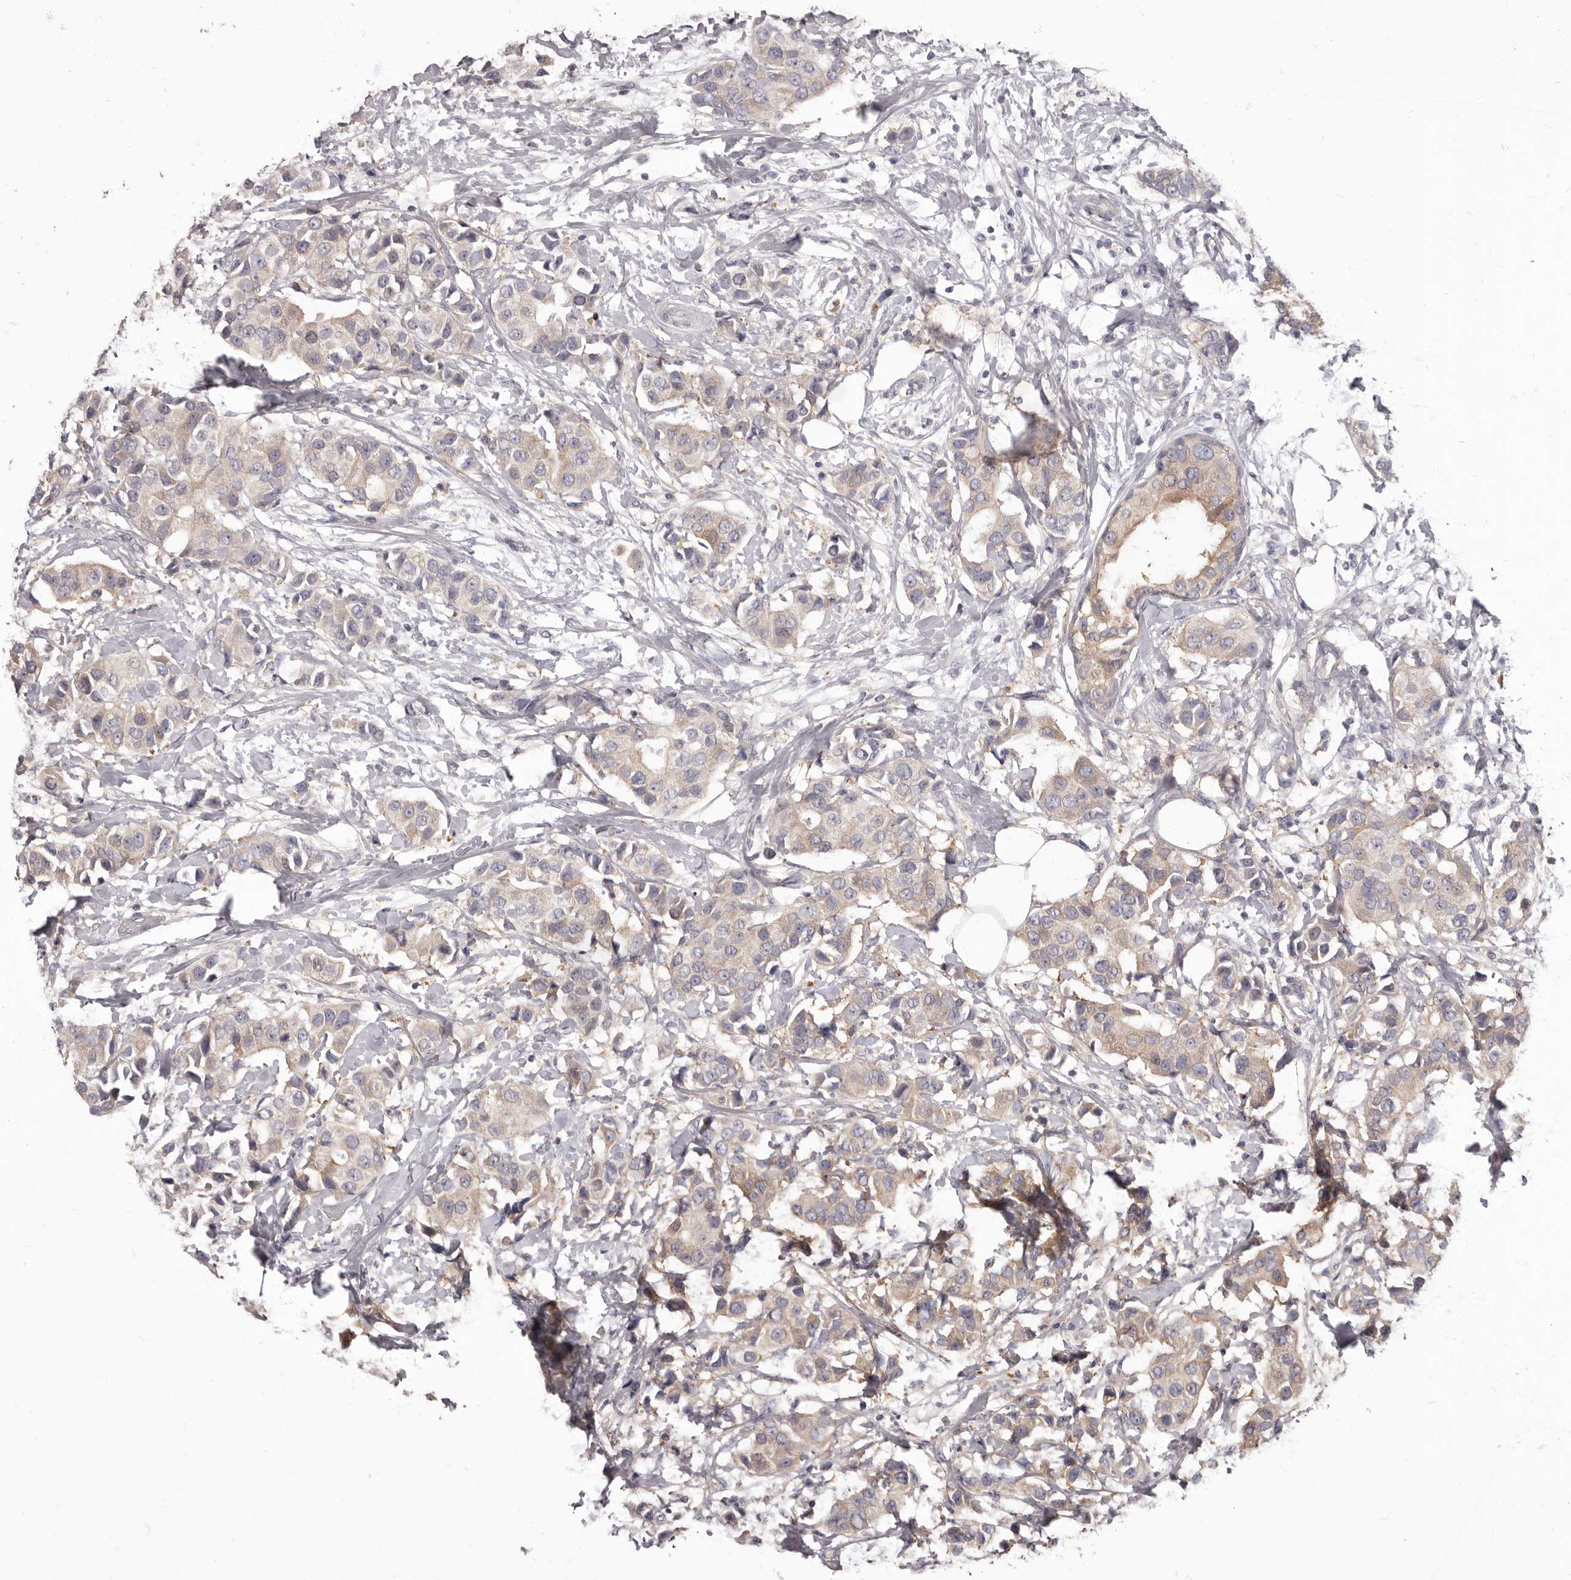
{"staining": {"intensity": "weak", "quantity": "<25%", "location": "cytoplasmic/membranous"}, "tissue": "breast cancer", "cell_type": "Tumor cells", "image_type": "cancer", "snomed": [{"axis": "morphology", "description": "Normal tissue, NOS"}, {"axis": "morphology", "description": "Duct carcinoma"}, {"axis": "topography", "description": "Breast"}], "caption": "The immunohistochemistry (IHC) photomicrograph has no significant positivity in tumor cells of intraductal carcinoma (breast) tissue.", "gene": "APEH", "patient": {"sex": "female", "age": 39}}